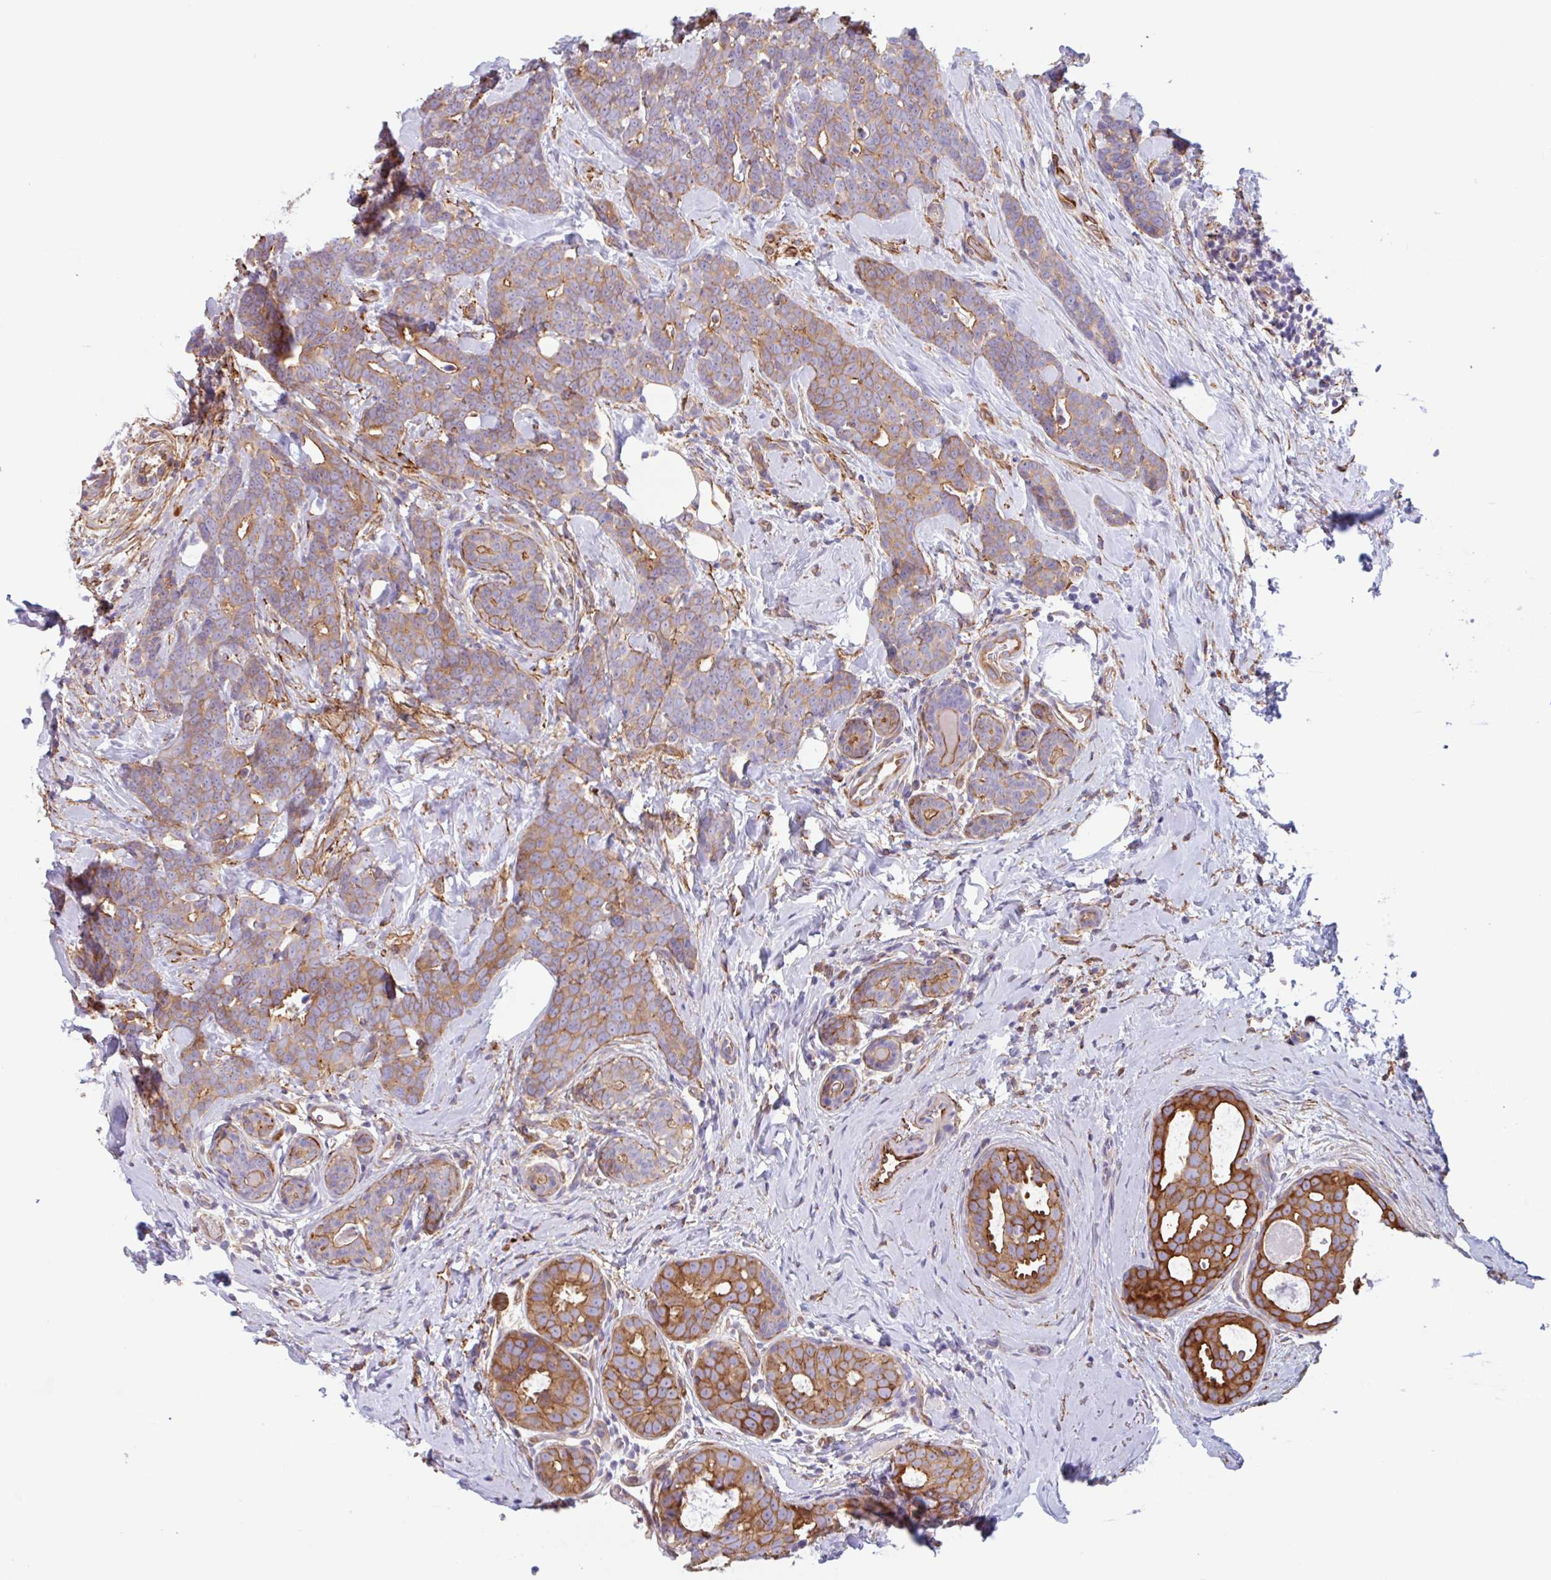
{"staining": {"intensity": "weak", "quantity": ">75%", "location": "cytoplasmic/membranous"}, "tissue": "breast cancer", "cell_type": "Tumor cells", "image_type": "cancer", "snomed": [{"axis": "morphology", "description": "Duct carcinoma"}, {"axis": "topography", "description": "Breast"}], "caption": "IHC micrograph of human breast cancer stained for a protein (brown), which shows low levels of weak cytoplasmic/membranous expression in approximately >75% of tumor cells.", "gene": "MYH10", "patient": {"sex": "female", "age": 71}}